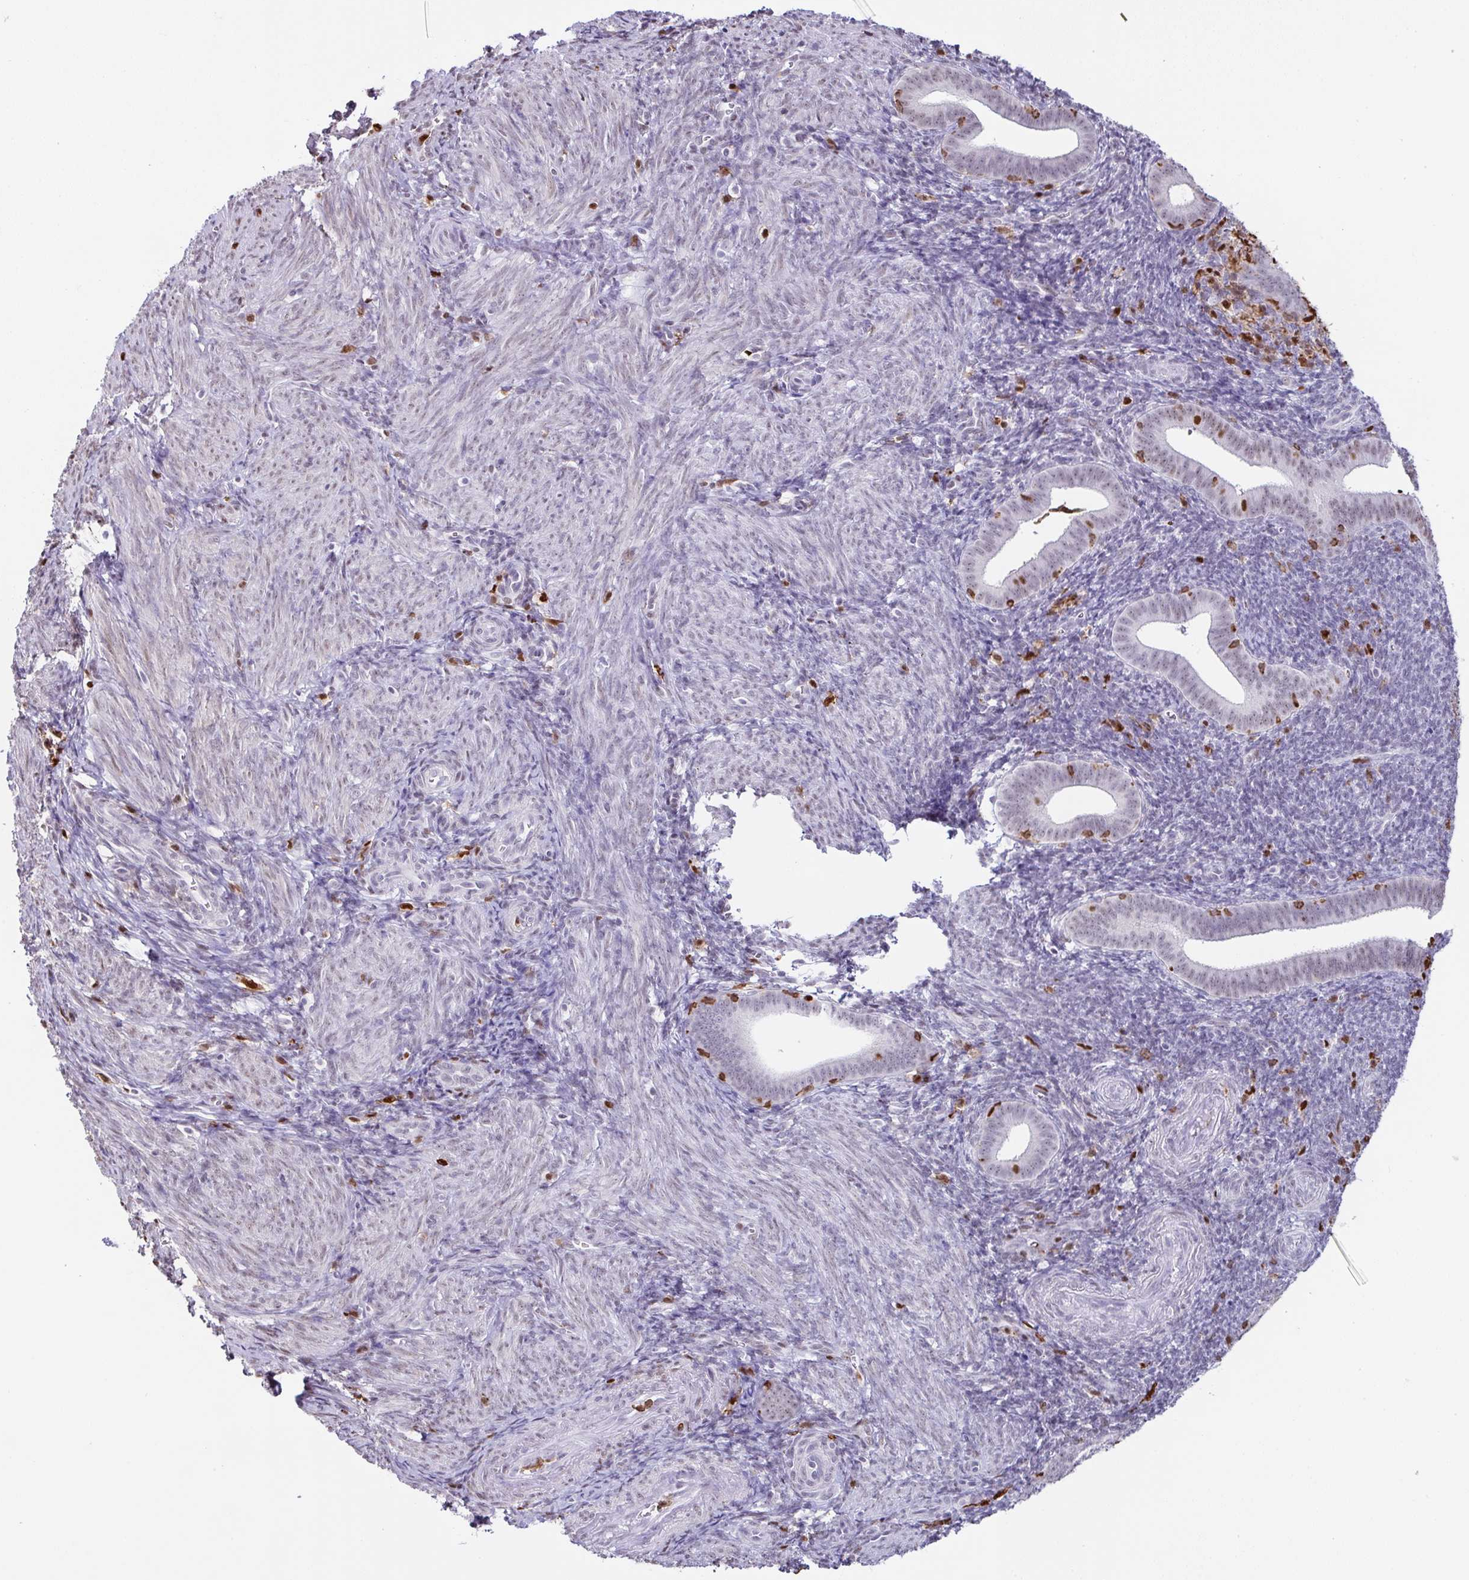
{"staining": {"intensity": "moderate", "quantity": "<25%", "location": "nuclear"}, "tissue": "endometrium", "cell_type": "Cells in endometrial stroma", "image_type": "normal", "snomed": [{"axis": "morphology", "description": "Normal tissue, NOS"}, {"axis": "topography", "description": "Endometrium"}], "caption": "Protein staining displays moderate nuclear staining in about <25% of cells in endometrial stroma in normal endometrium. The protein of interest is stained brown, and the nuclei are stained in blue (DAB (3,3'-diaminobenzidine) IHC with brightfield microscopy, high magnification).", "gene": "BTBD10", "patient": {"sex": "female", "age": 25}}